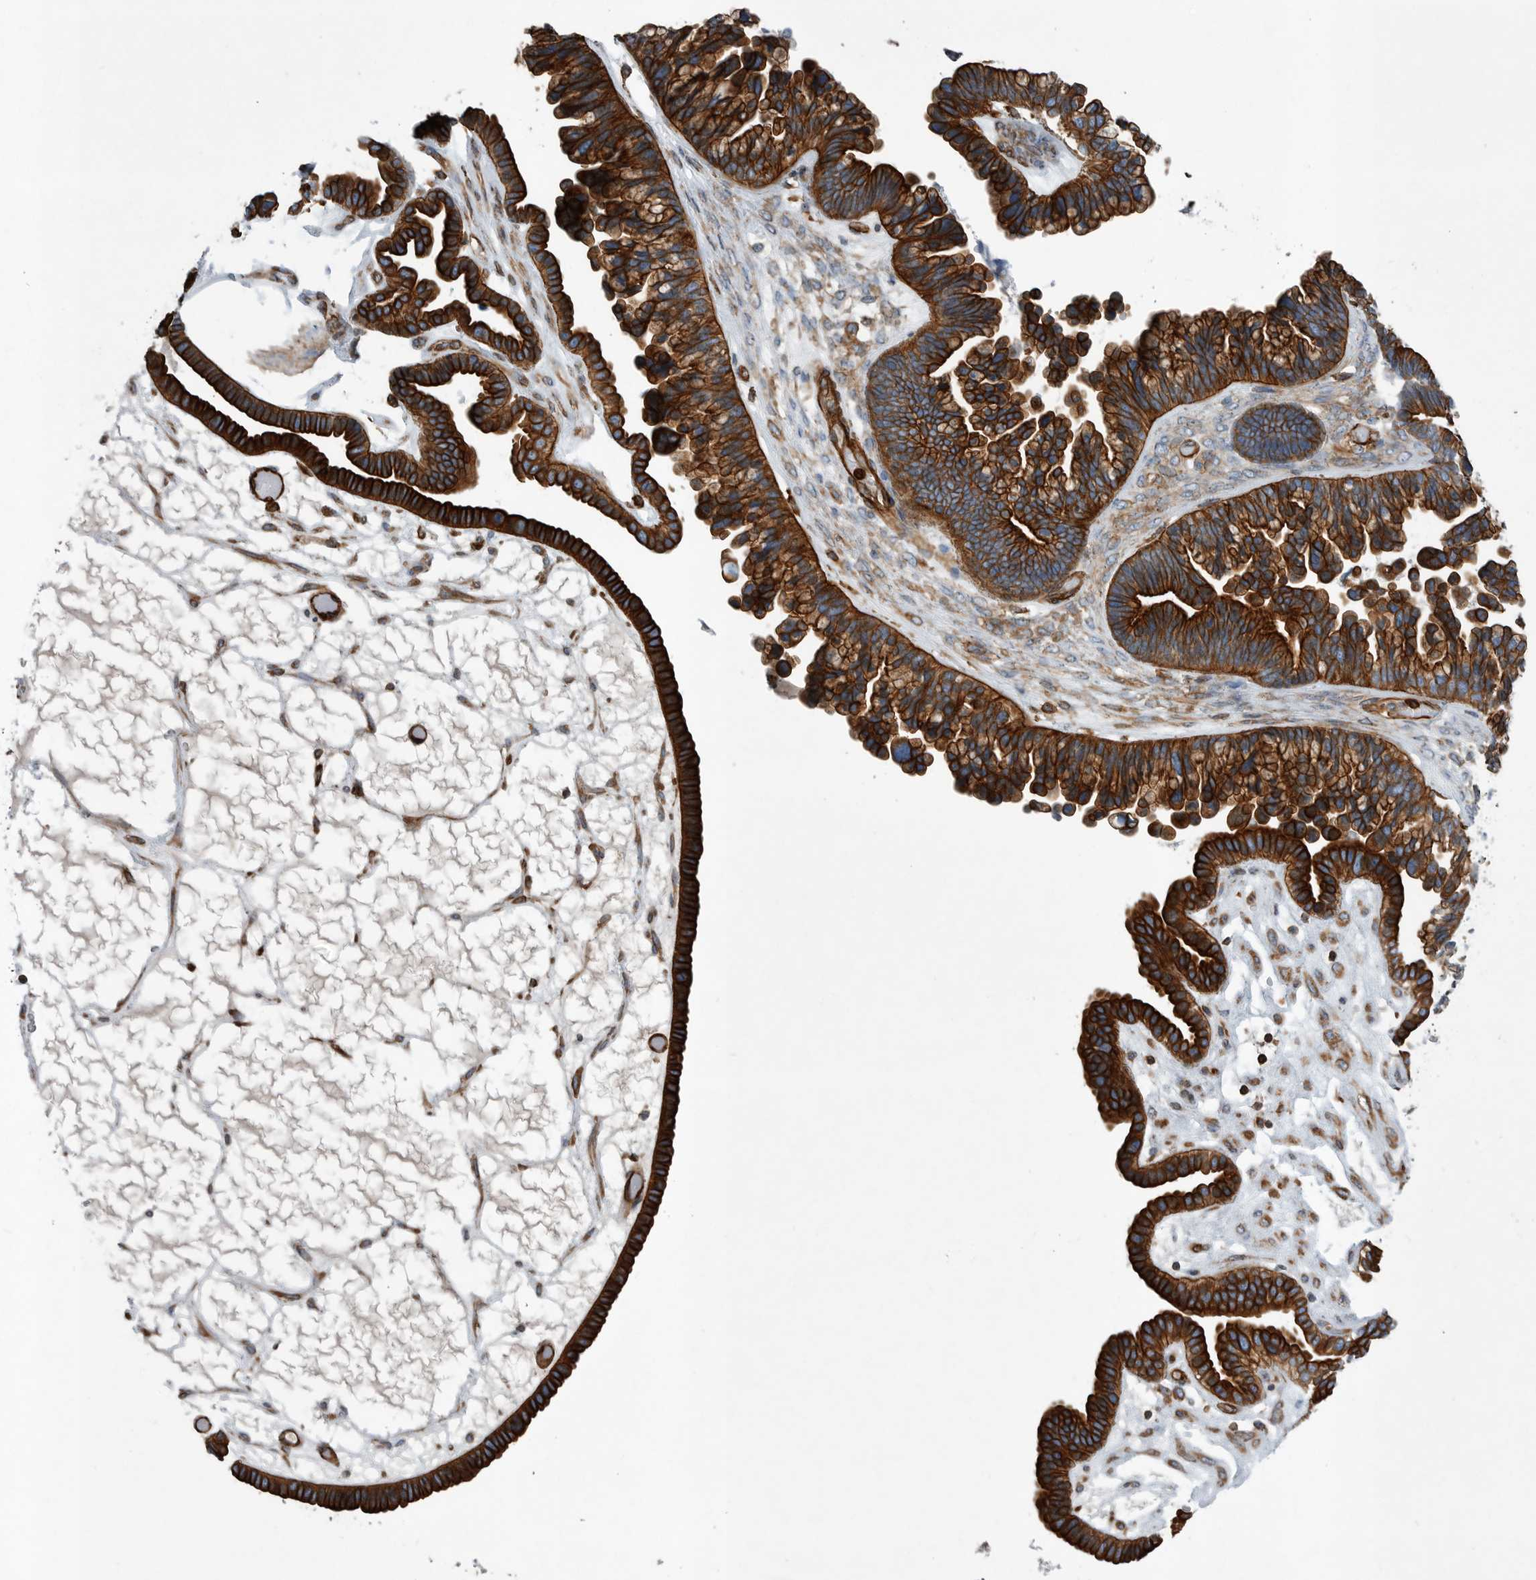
{"staining": {"intensity": "strong", "quantity": ">75%", "location": "cytoplasmic/membranous"}, "tissue": "ovarian cancer", "cell_type": "Tumor cells", "image_type": "cancer", "snomed": [{"axis": "morphology", "description": "Cystadenocarcinoma, serous, NOS"}, {"axis": "topography", "description": "Ovary"}], "caption": "A histopathology image of human serous cystadenocarcinoma (ovarian) stained for a protein shows strong cytoplasmic/membranous brown staining in tumor cells.", "gene": "PLEC", "patient": {"sex": "female", "age": 56}}